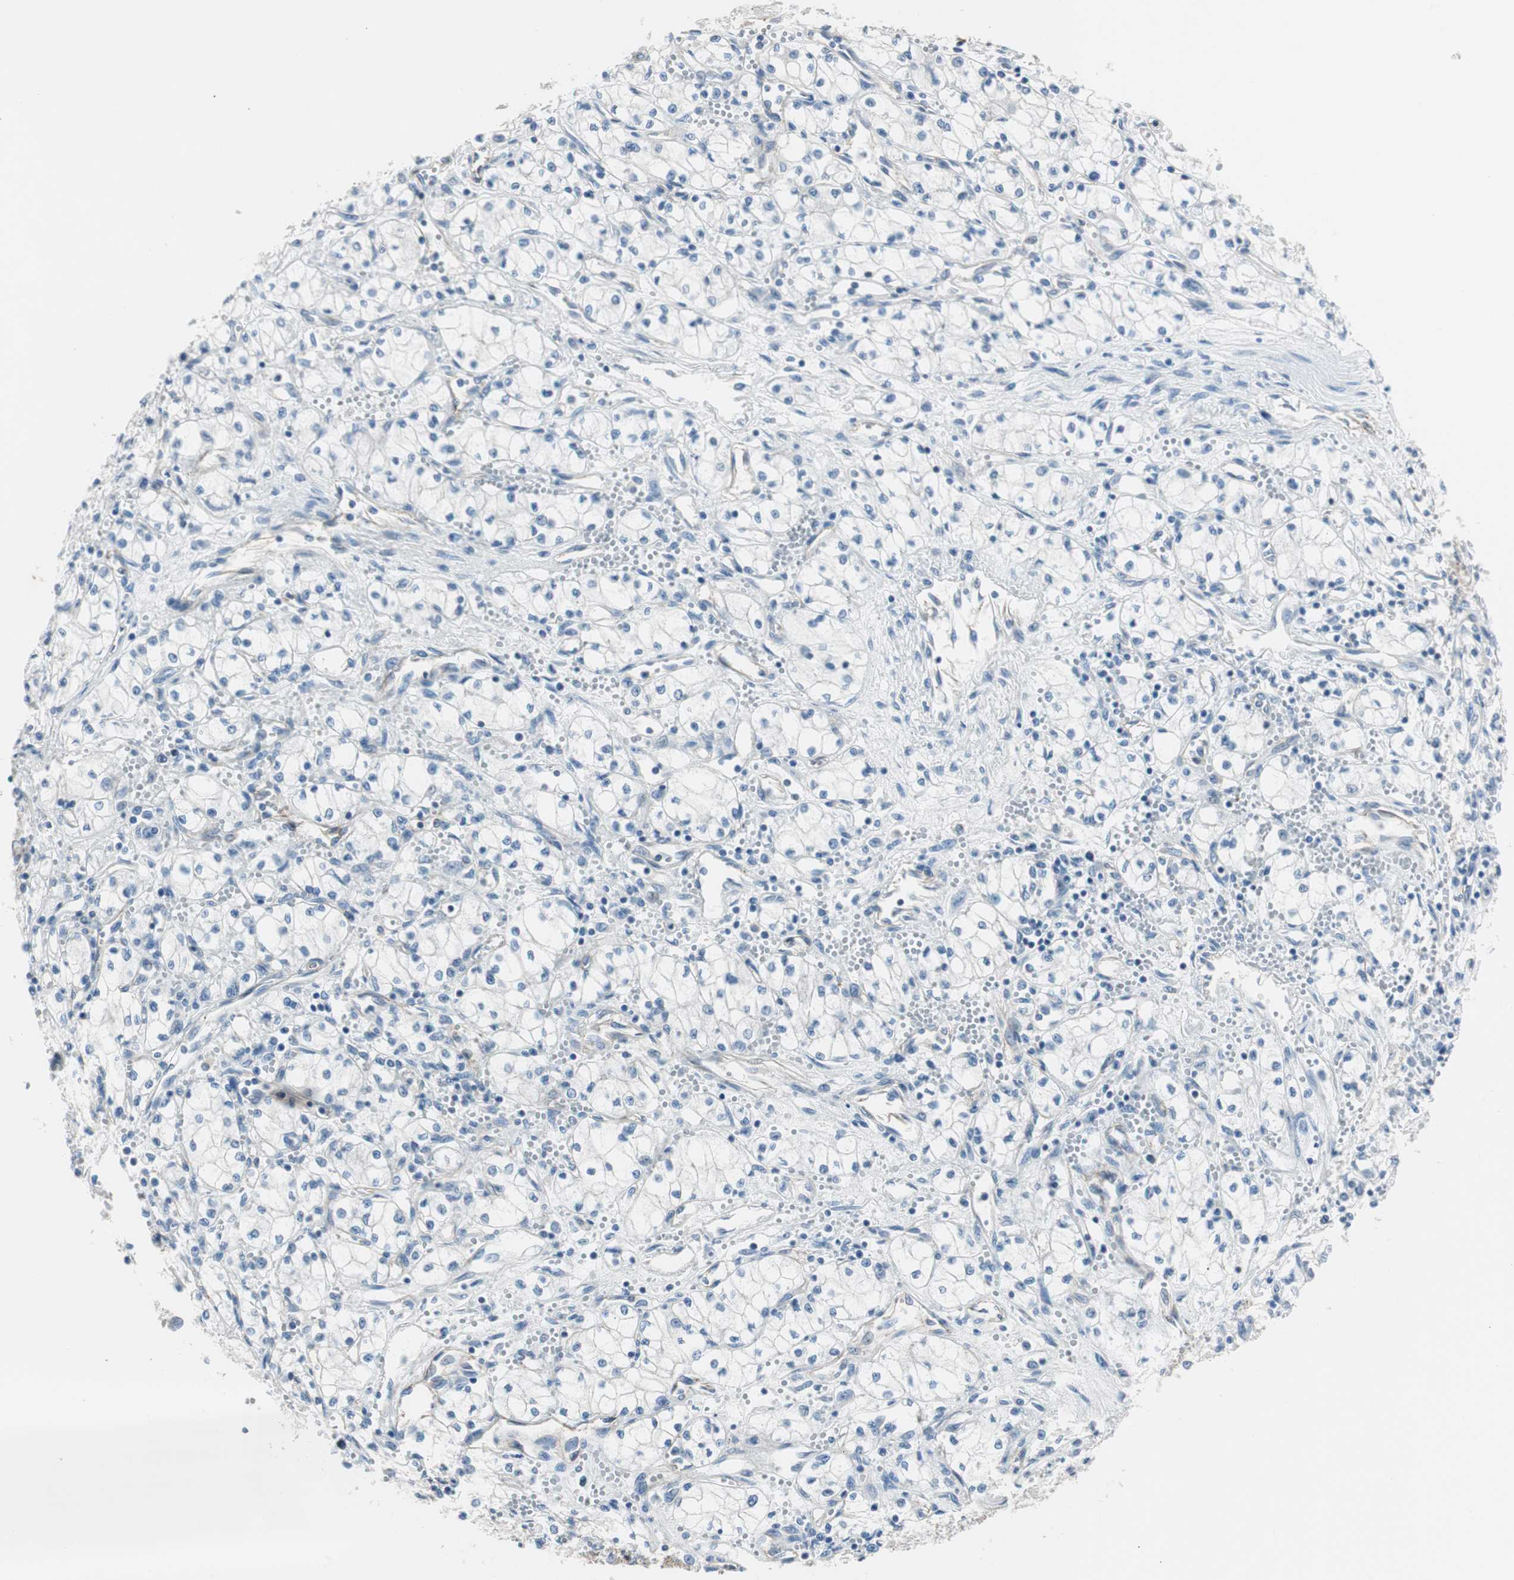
{"staining": {"intensity": "negative", "quantity": "none", "location": "none"}, "tissue": "renal cancer", "cell_type": "Tumor cells", "image_type": "cancer", "snomed": [{"axis": "morphology", "description": "Normal tissue, NOS"}, {"axis": "morphology", "description": "Adenocarcinoma, NOS"}, {"axis": "topography", "description": "Kidney"}], "caption": "The micrograph demonstrates no significant staining in tumor cells of adenocarcinoma (renal).", "gene": "STXBP4", "patient": {"sex": "male", "age": 59}}